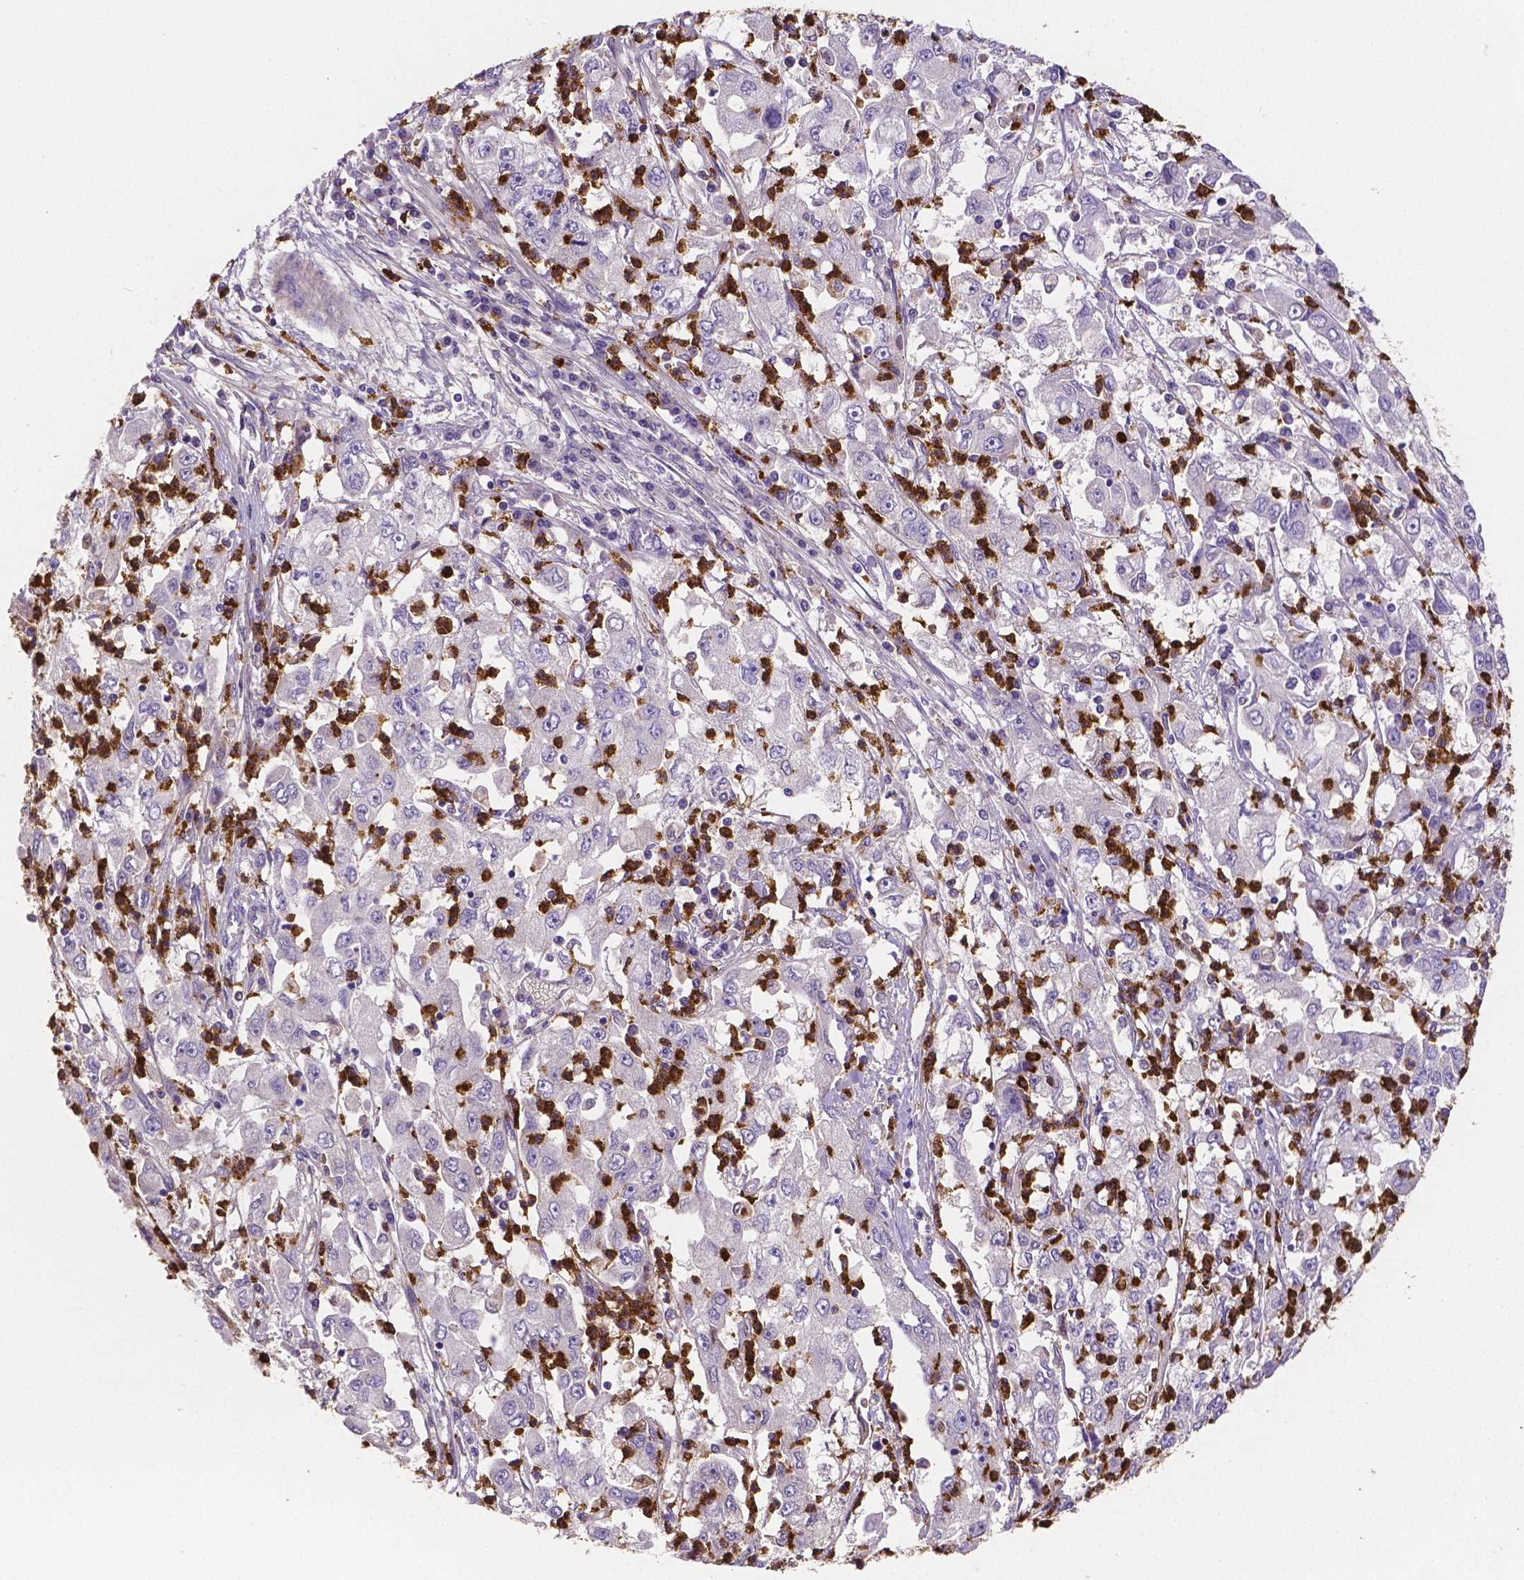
{"staining": {"intensity": "negative", "quantity": "none", "location": "none"}, "tissue": "cervical cancer", "cell_type": "Tumor cells", "image_type": "cancer", "snomed": [{"axis": "morphology", "description": "Squamous cell carcinoma, NOS"}, {"axis": "topography", "description": "Cervix"}], "caption": "DAB immunohistochemical staining of squamous cell carcinoma (cervical) reveals no significant expression in tumor cells.", "gene": "MMP9", "patient": {"sex": "female", "age": 36}}